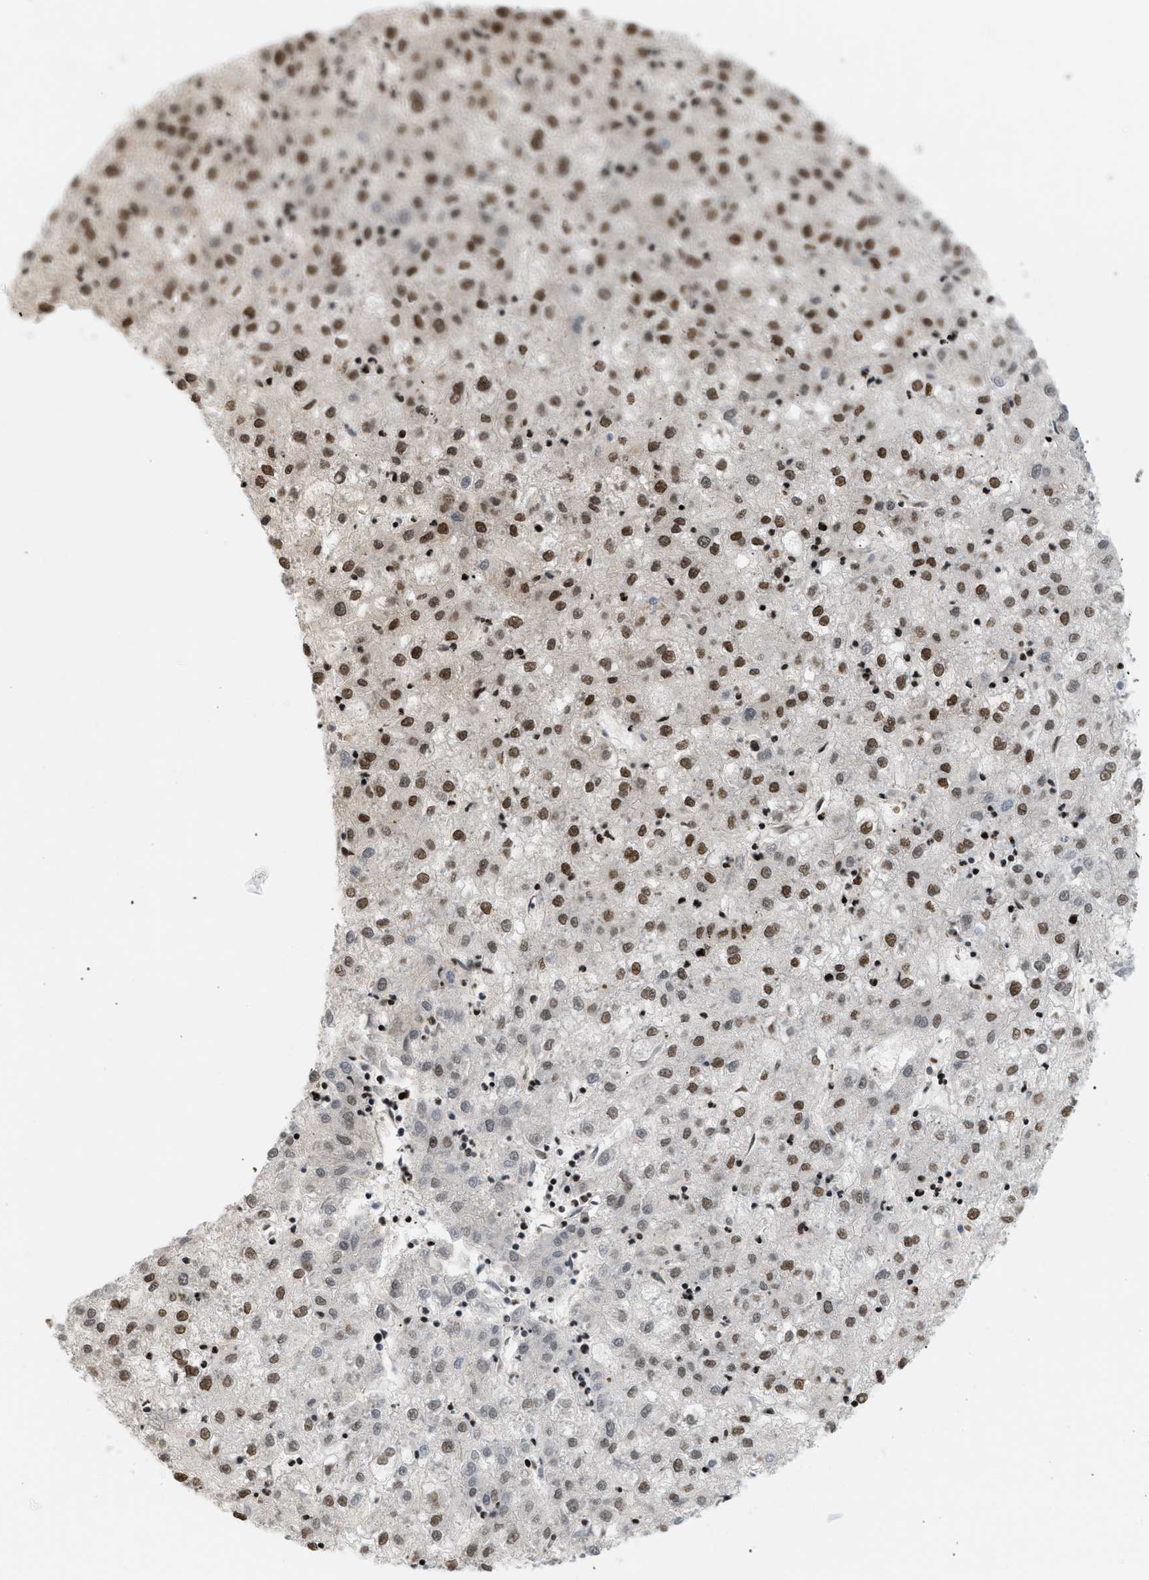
{"staining": {"intensity": "moderate", "quantity": ">75%", "location": "nuclear"}, "tissue": "liver cancer", "cell_type": "Tumor cells", "image_type": "cancer", "snomed": [{"axis": "morphology", "description": "Carcinoma, Hepatocellular, NOS"}, {"axis": "topography", "description": "Liver"}], "caption": "Human hepatocellular carcinoma (liver) stained with a protein marker reveals moderate staining in tumor cells.", "gene": "RBM5", "patient": {"sex": "male", "age": 72}}